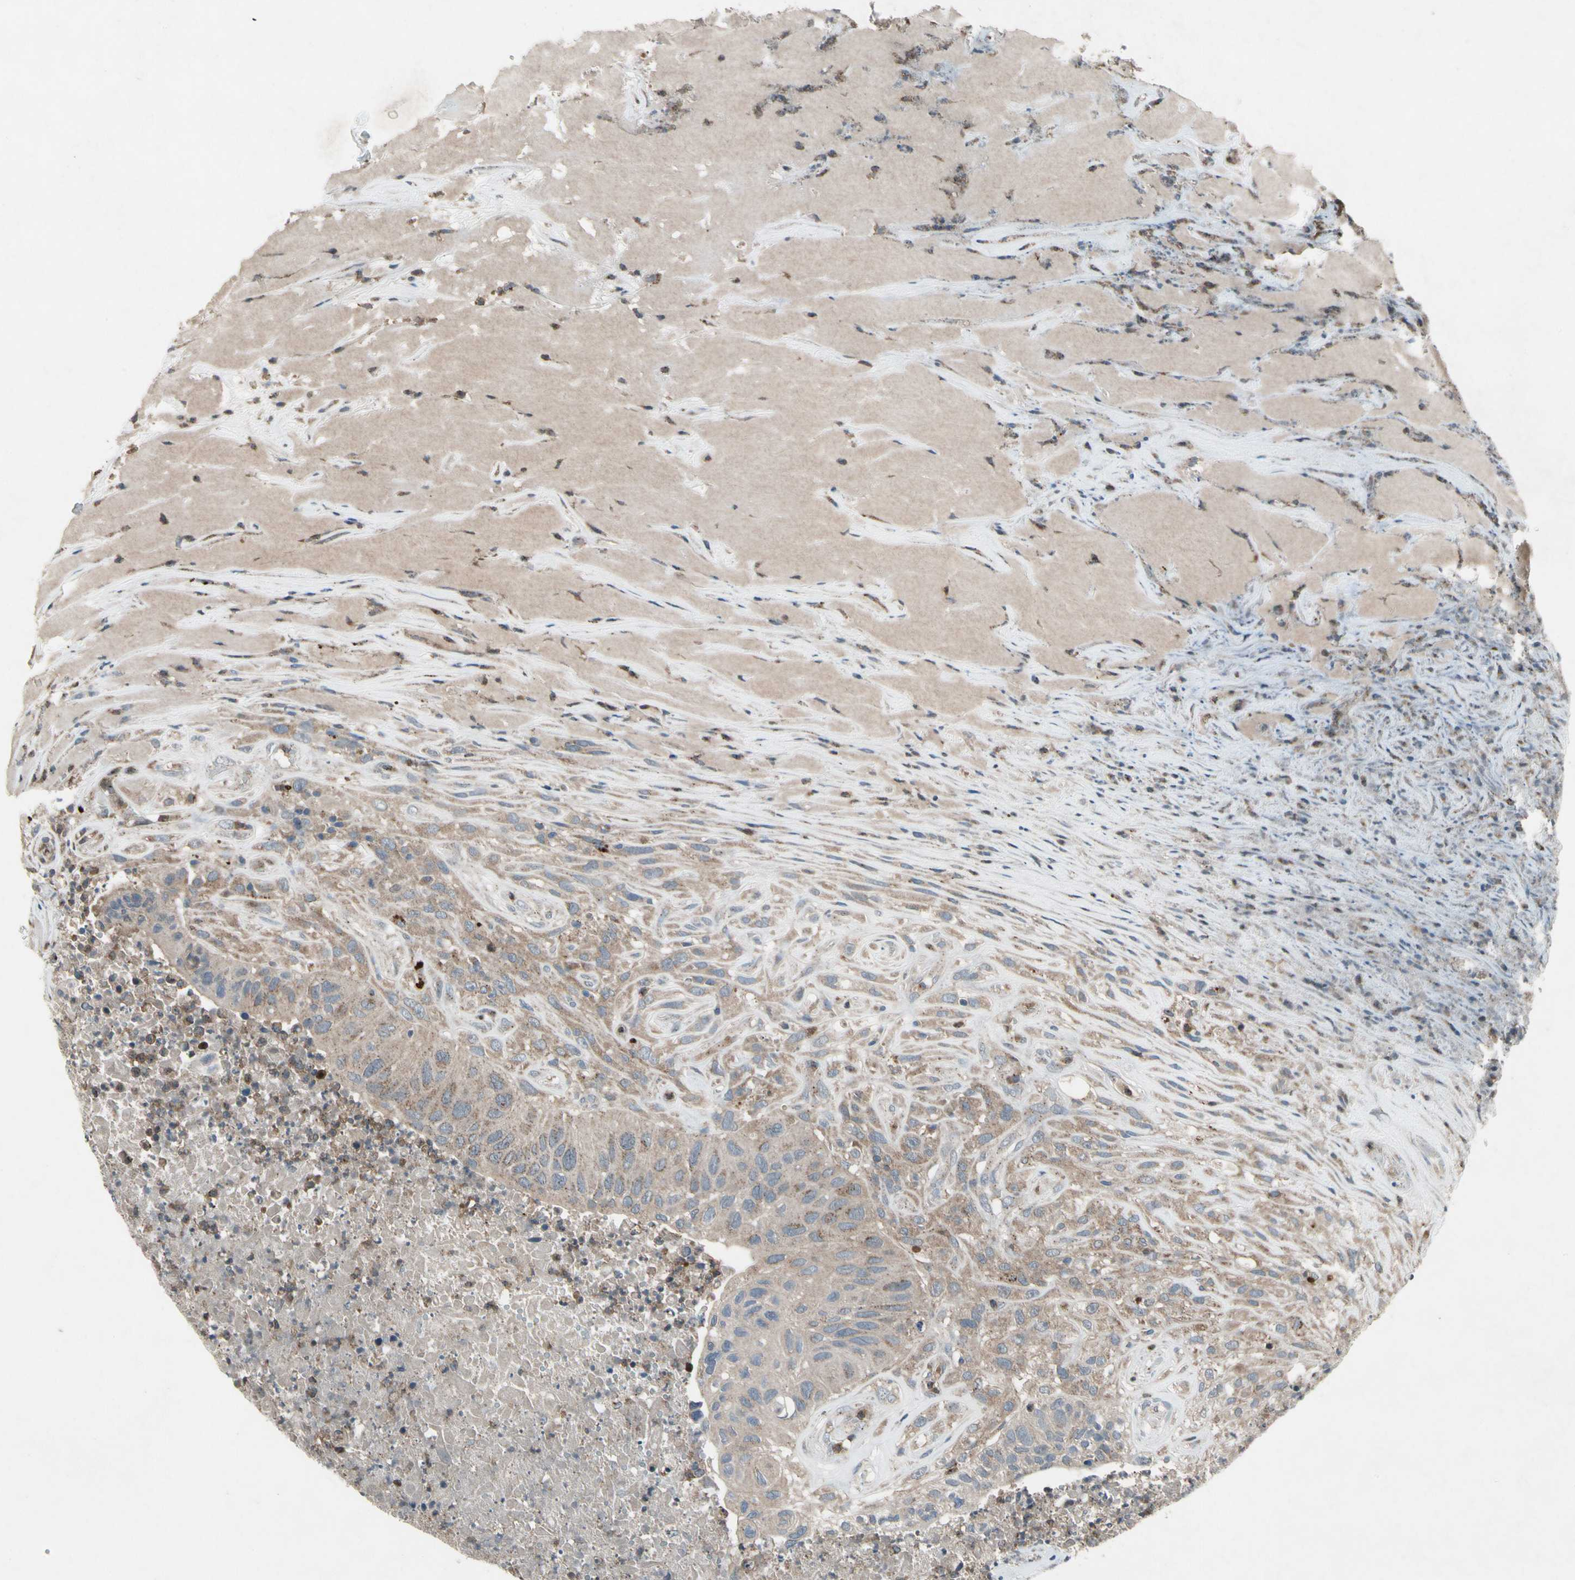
{"staining": {"intensity": "weak", "quantity": ">75%", "location": "cytoplasmic/membranous"}, "tissue": "urothelial cancer", "cell_type": "Tumor cells", "image_type": "cancer", "snomed": [{"axis": "morphology", "description": "Urothelial carcinoma, High grade"}, {"axis": "topography", "description": "Urinary bladder"}], "caption": "Urothelial carcinoma (high-grade) stained with DAB immunohistochemistry (IHC) reveals low levels of weak cytoplasmic/membranous positivity in approximately >75% of tumor cells. (DAB (3,3'-diaminobenzidine) IHC with brightfield microscopy, high magnification).", "gene": "NMI", "patient": {"sex": "male", "age": 66}}